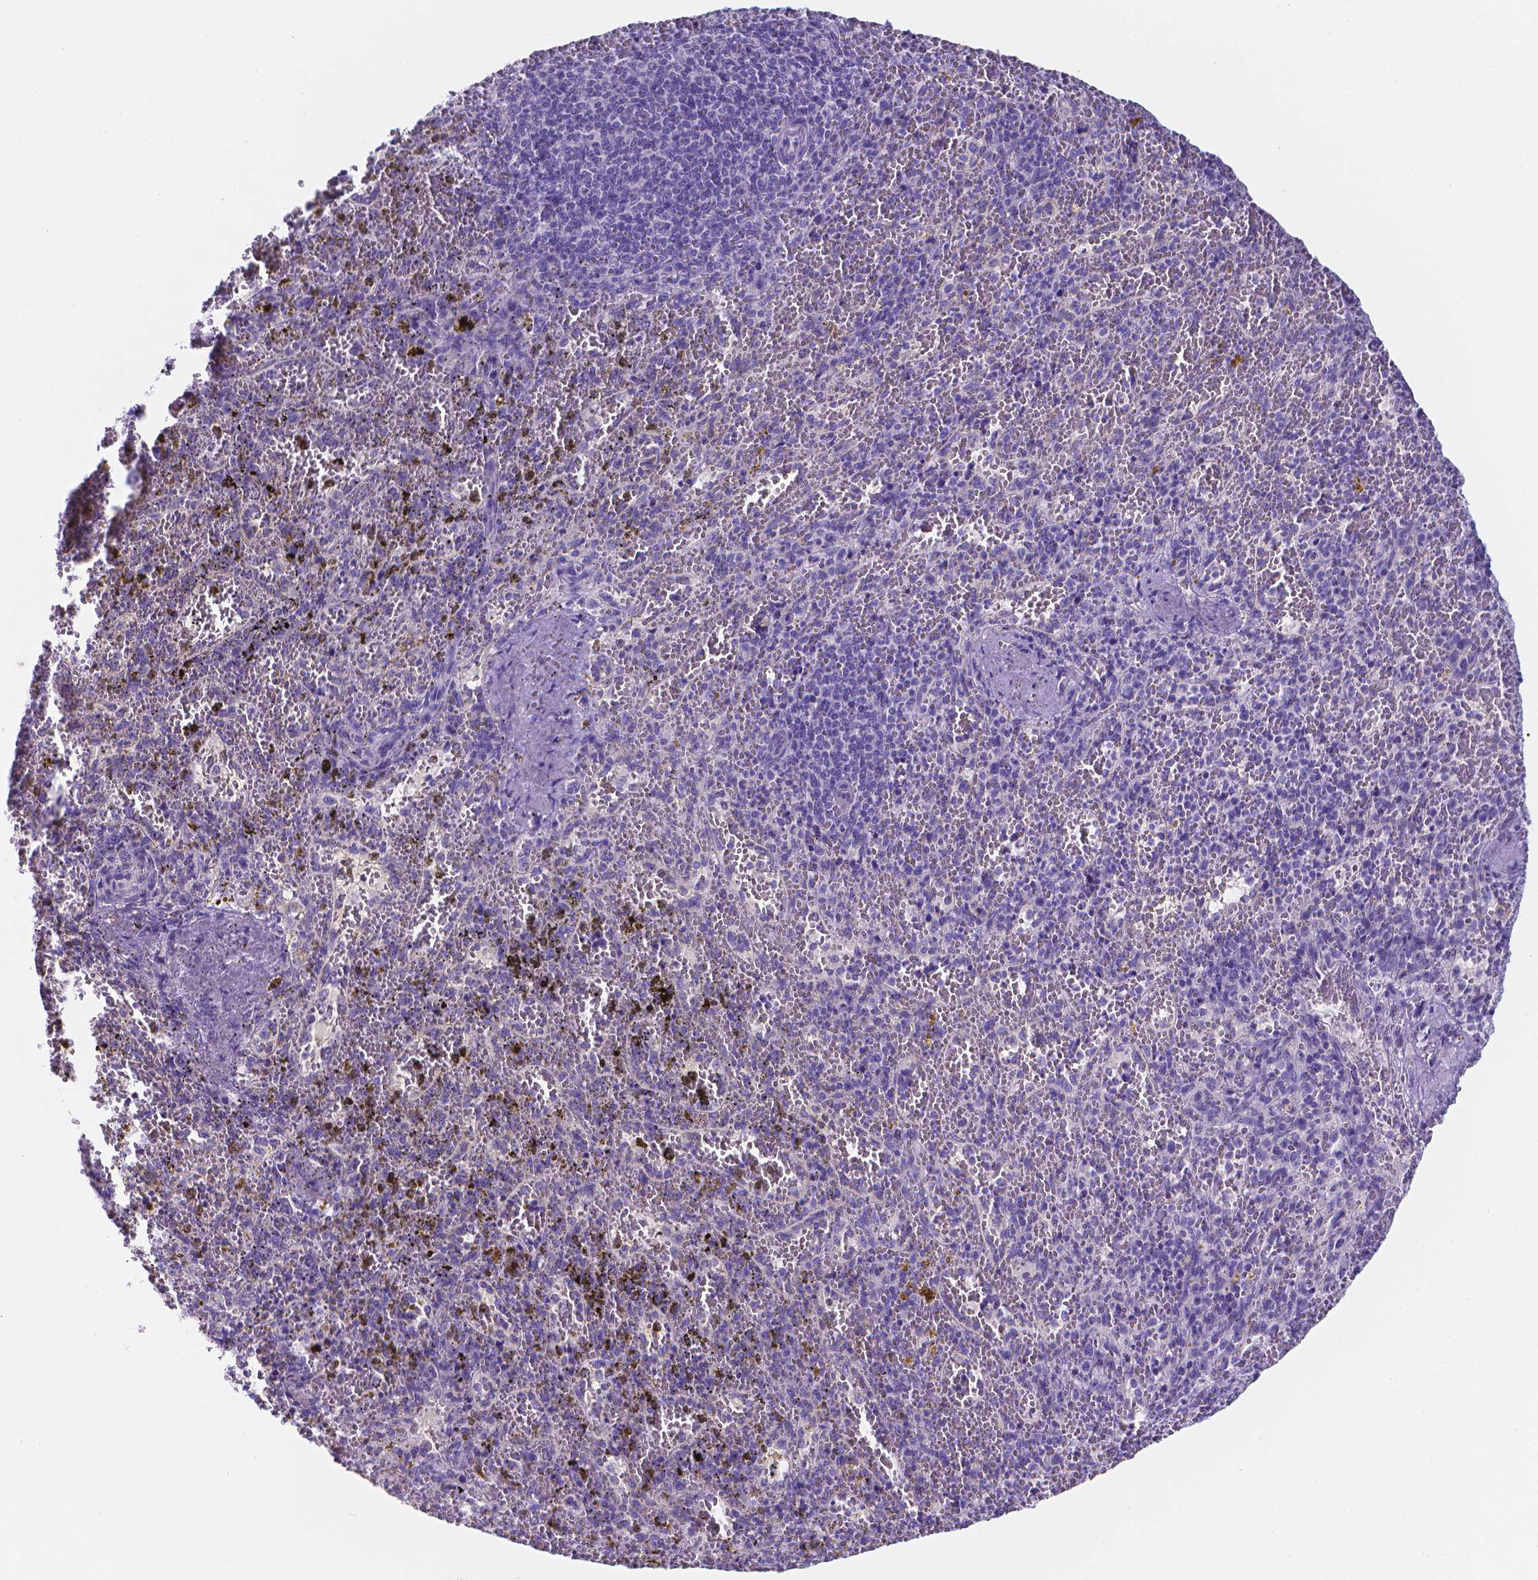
{"staining": {"intensity": "negative", "quantity": "none", "location": "none"}, "tissue": "spleen", "cell_type": "Cells in red pulp", "image_type": "normal", "snomed": [{"axis": "morphology", "description": "Normal tissue, NOS"}, {"axis": "topography", "description": "Spleen"}], "caption": "DAB (3,3'-diaminobenzidine) immunohistochemical staining of normal spleen shows no significant positivity in cells in red pulp.", "gene": "LRRC73", "patient": {"sex": "female", "age": 50}}